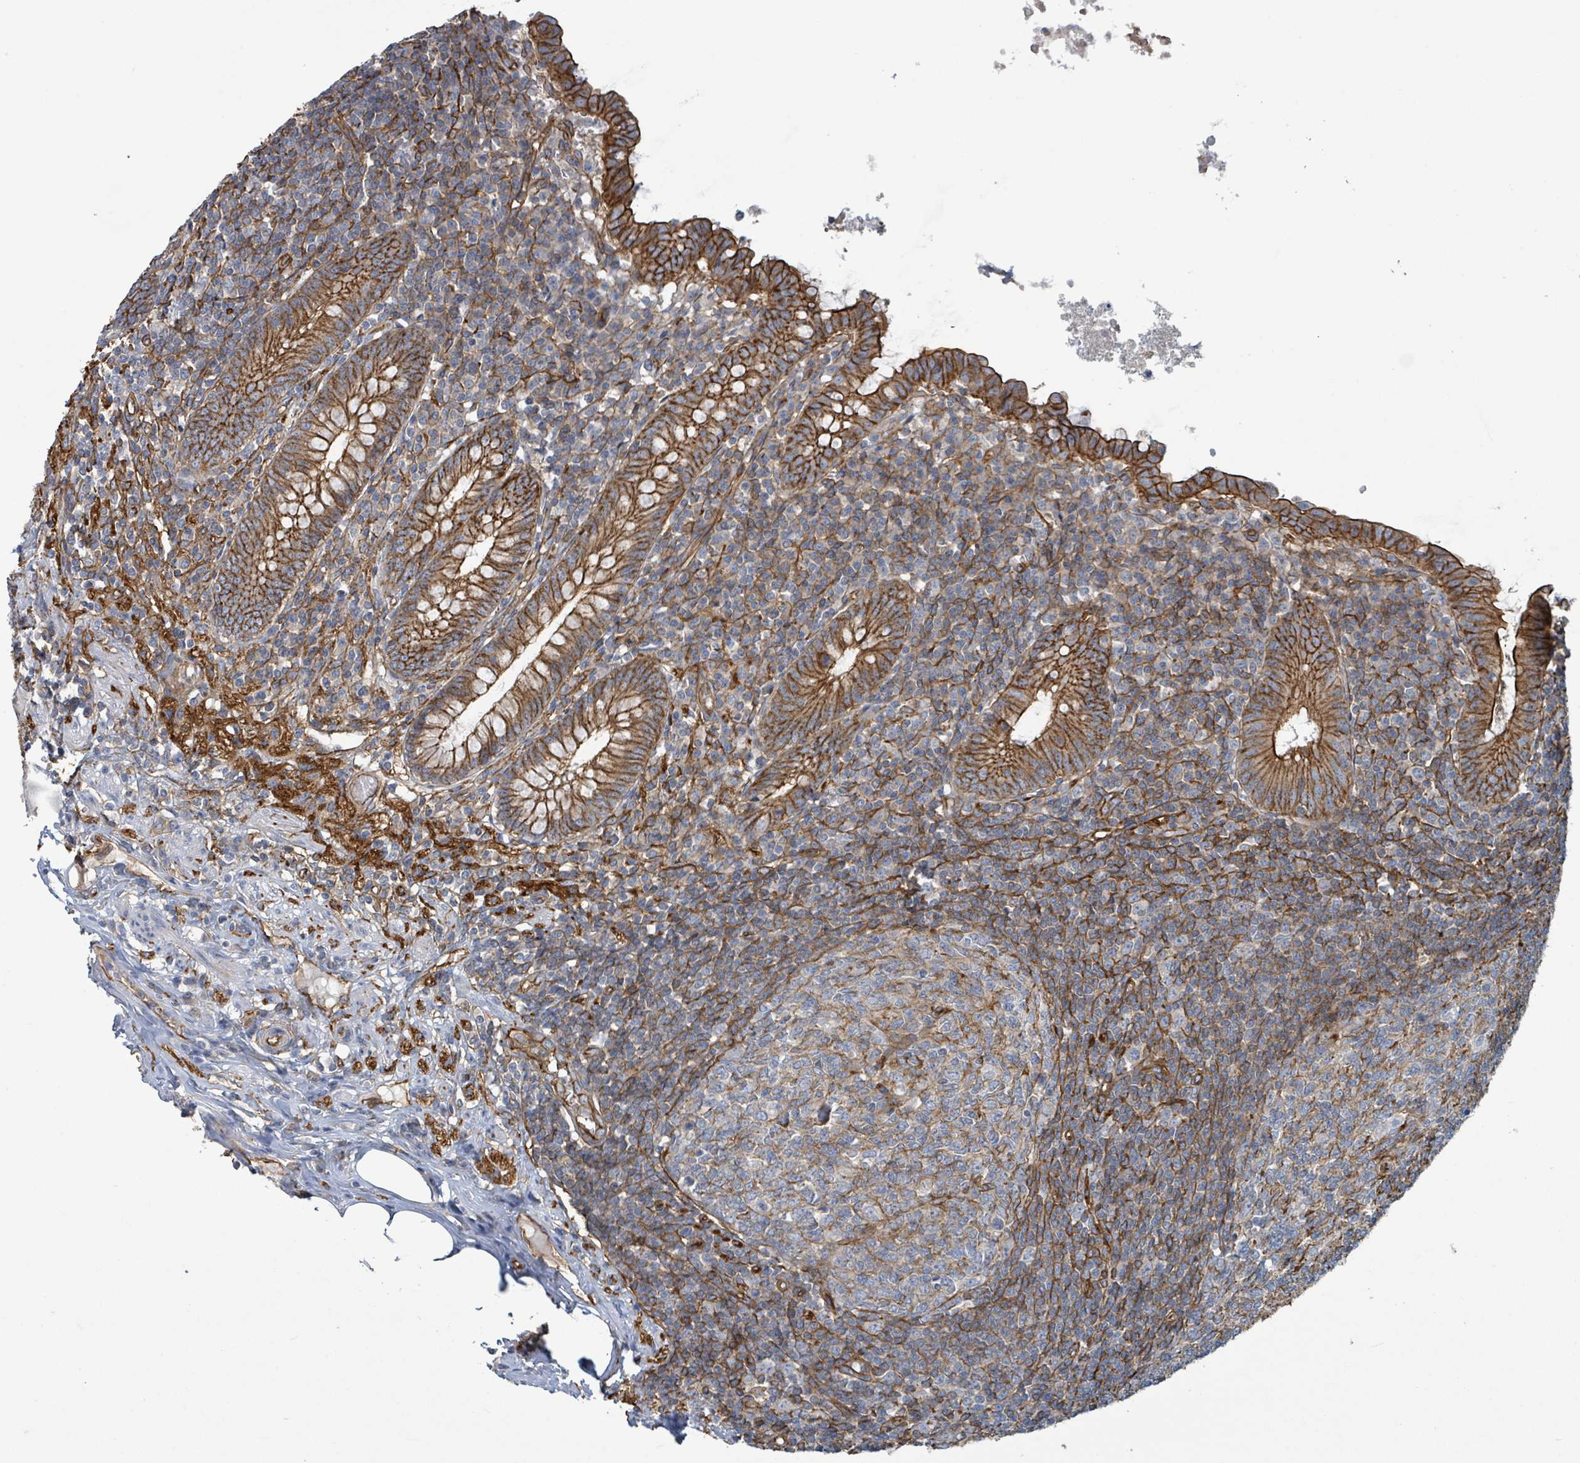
{"staining": {"intensity": "strong", "quantity": ">75%", "location": "cytoplasmic/membranous"}, "tissue": "appendix", "cell_type": "Glandular cells", "image_type": "normal", "snomed": [{"axis": "morphology", "description": "Normal tissue, NOS"}, {"axis": "topography", "description": "Appendix"}], "caption": "Immunohistochemistry (IHC) of unremarkable appendix demonstrates high levels of strong cytoplasmic/membranous staining in about >75% of glandular cells. Immunohistochemistry (IHC) stains the protein of interest in brown and the nuclei are stained blue.", "gene": "LDOC1", "patient": {"sex": "male", "age": 83}}